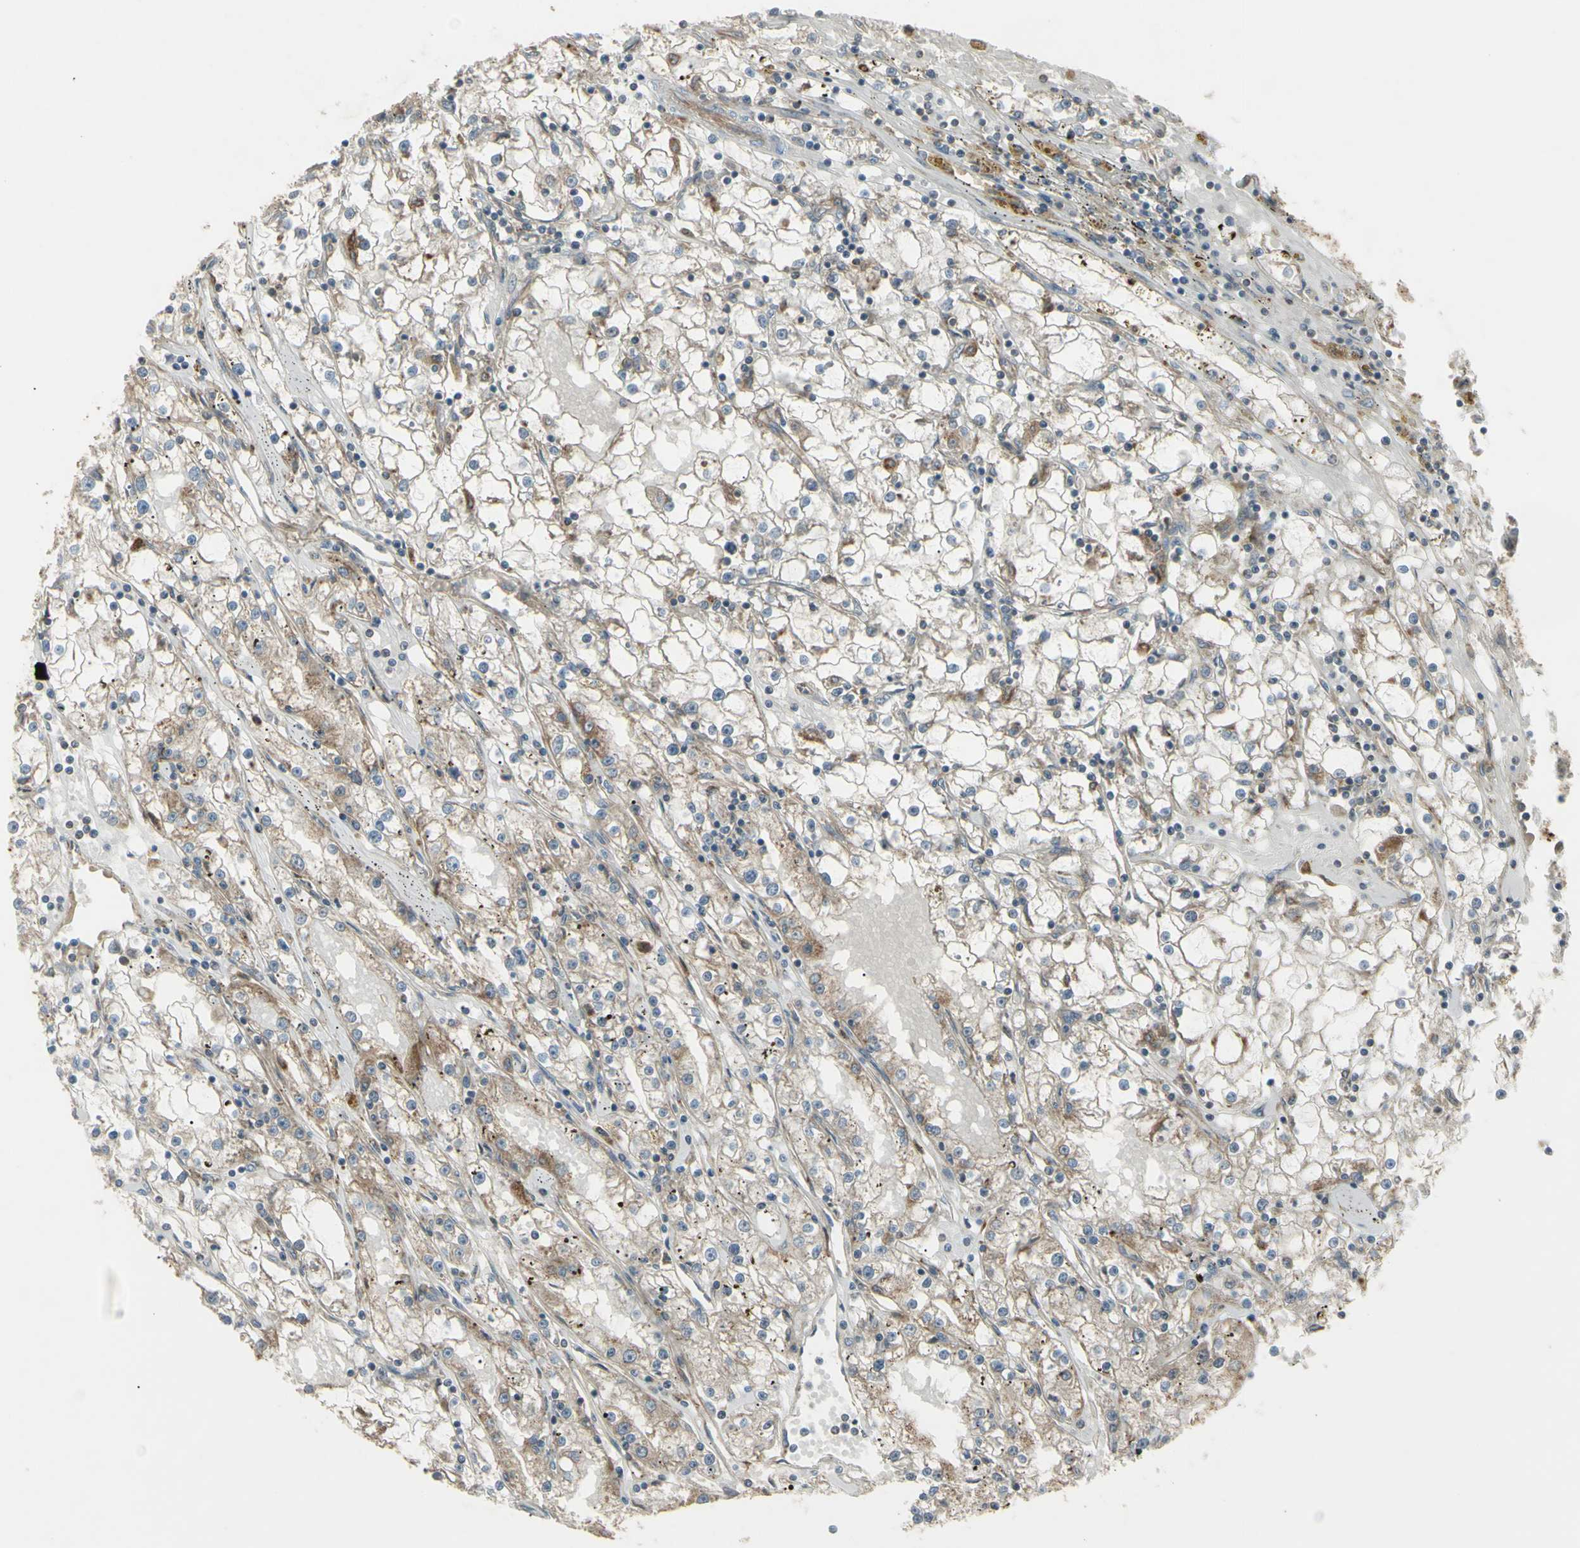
{"staining": {"intensity": "weak", "quantity": "25%-75%", "location": "cytoplasmic/membranous"}, "tissue": "renal cancer", "cell_type": "Tumor cells", "image_type": "cancer", "snomed": [{"axis": "morphology", "description": "Adenocarcinoma, NOS"}, {"axis": "topography", "description": "Kidney"}], "caption": "Immunohistochemistry staining of renal adenocarcinoma, which displays low levels of weak cytoplasmic/membranous staining in approximately 25%-75% of tumor cells indicating weak cytoplasmic/membranous protein staining. The staining was performed using DAB (3,3'-diaminobenzidine) (brown) for protein detection and nuclei were counterstained in hematoxylin (blue).", "gene": "CYB5R1", "patient": {"sex": "male", "age": 56}}